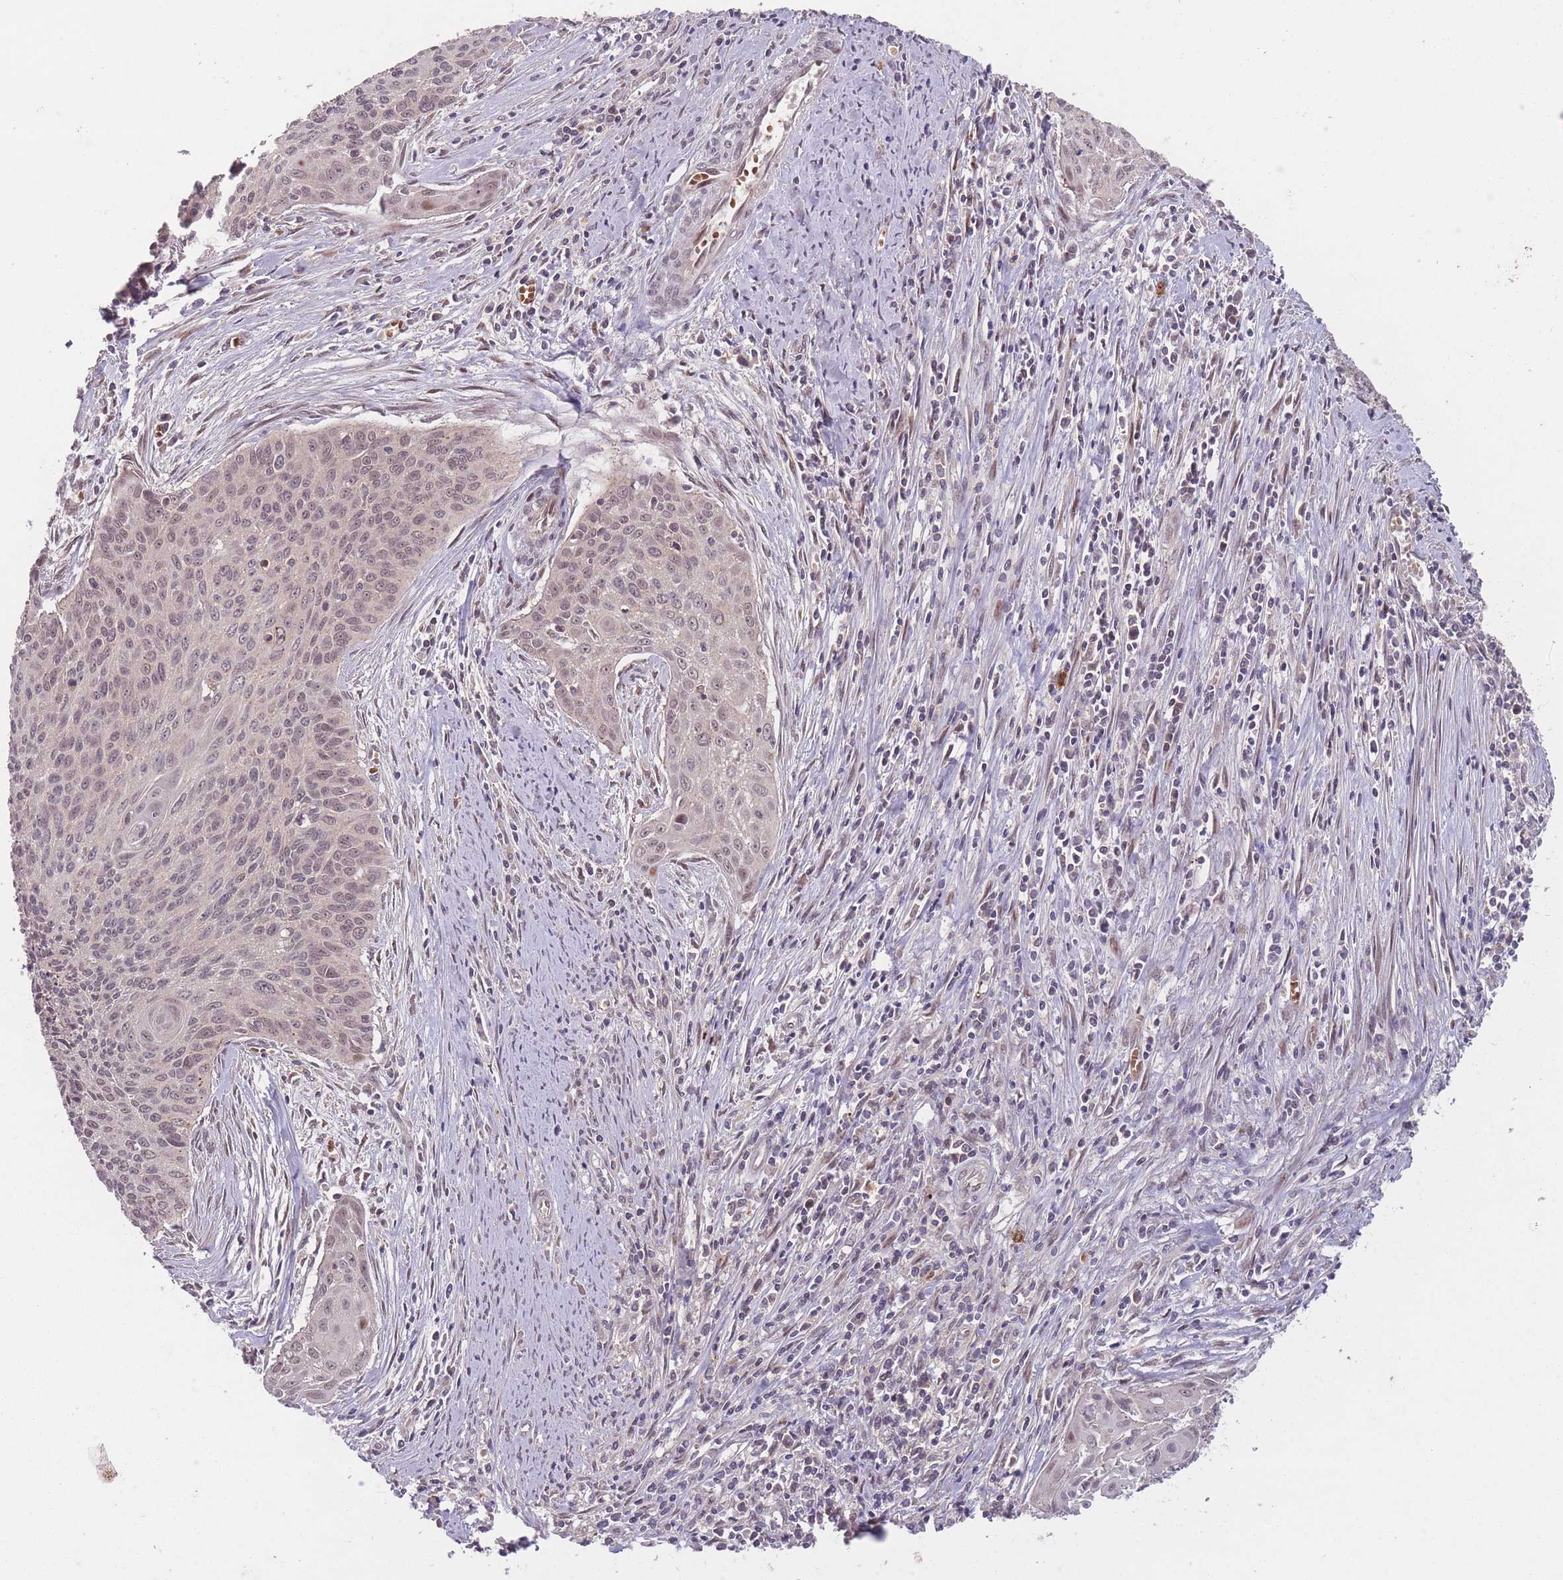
{"staining": {"intensity": "moderate", "quantity": "25%-75%", "location": "cytoplasmic/membranous,nuclear"}, "tissue": "cervical cancer", "cell_type": "Tumor cells", "image_type": "cancer", "snomed": [{"axis": "morphology", "description": "Squamous cell carcinoma, NOS"}, {"axis": "topography", "description": "Cervix"}], "caption": "Cervical cancer stained with immunohistochemistry (IHC) exhibits moderate cytoplasmic/membranous and nuclear positivity in about 25%-75% of tumor cells.", "gene": "SECTM1", "patient": {"sex": "female", "age": 55}}